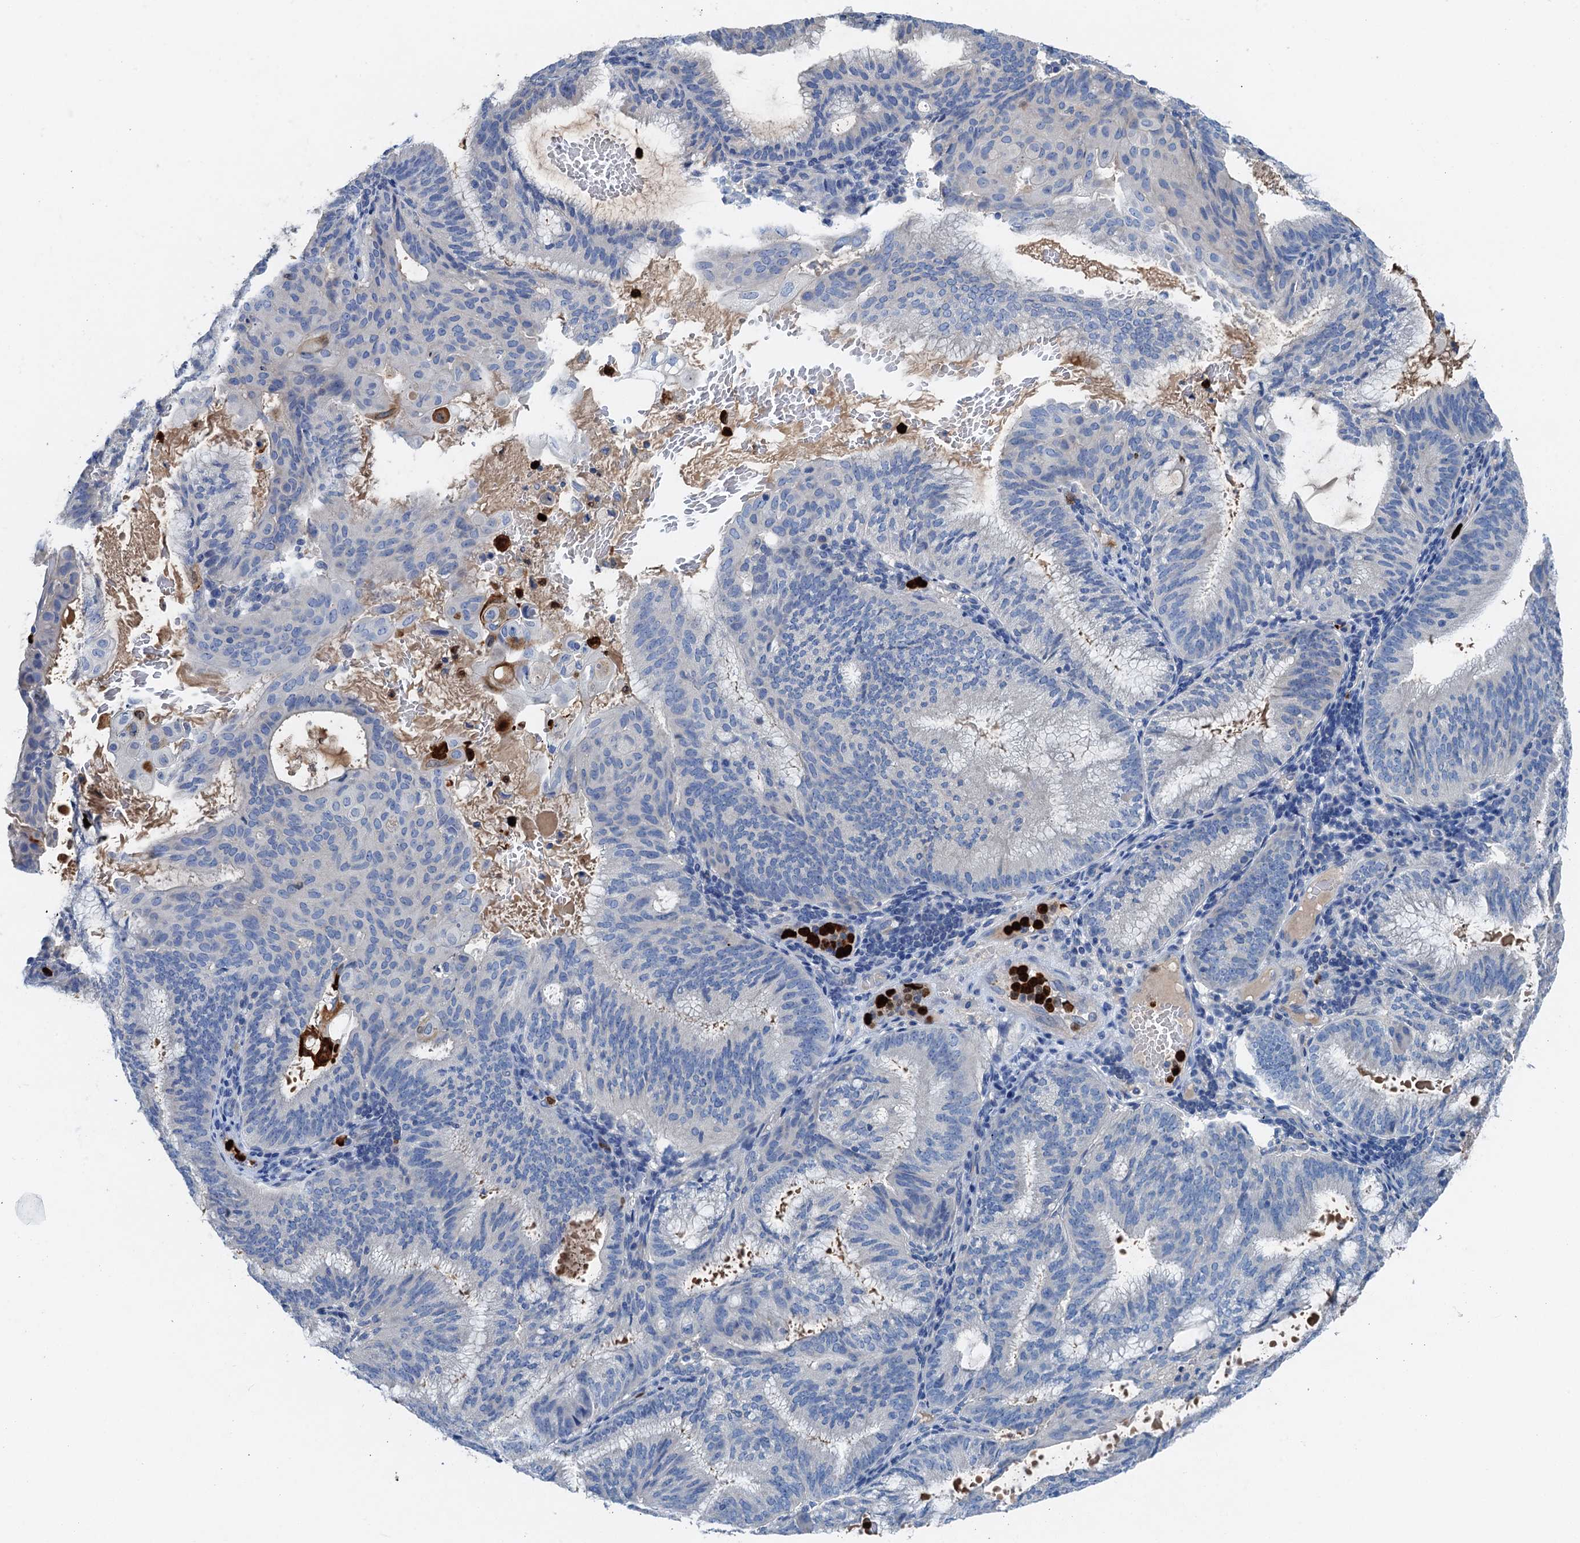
{"staining": {"intensity": "negative", "quantity": "none", "location": "none"}, "tissue": "endometrial cancer", "cell_type": "Tumor cells", "image_type": "cancer", "snomed": [{"axis": "morphology", "description": "Adenocarcinoma, NOS"}, {"axis": "topography", "description": "Endometrium"}], "caption": "Human adenocarcinoma (endometrial) stained for a protein using immunohistochemistry (IHC) shows no positivity in tumor cells.", "gene": "OTOA", "patient": {"sex": "female", "age": 49}}